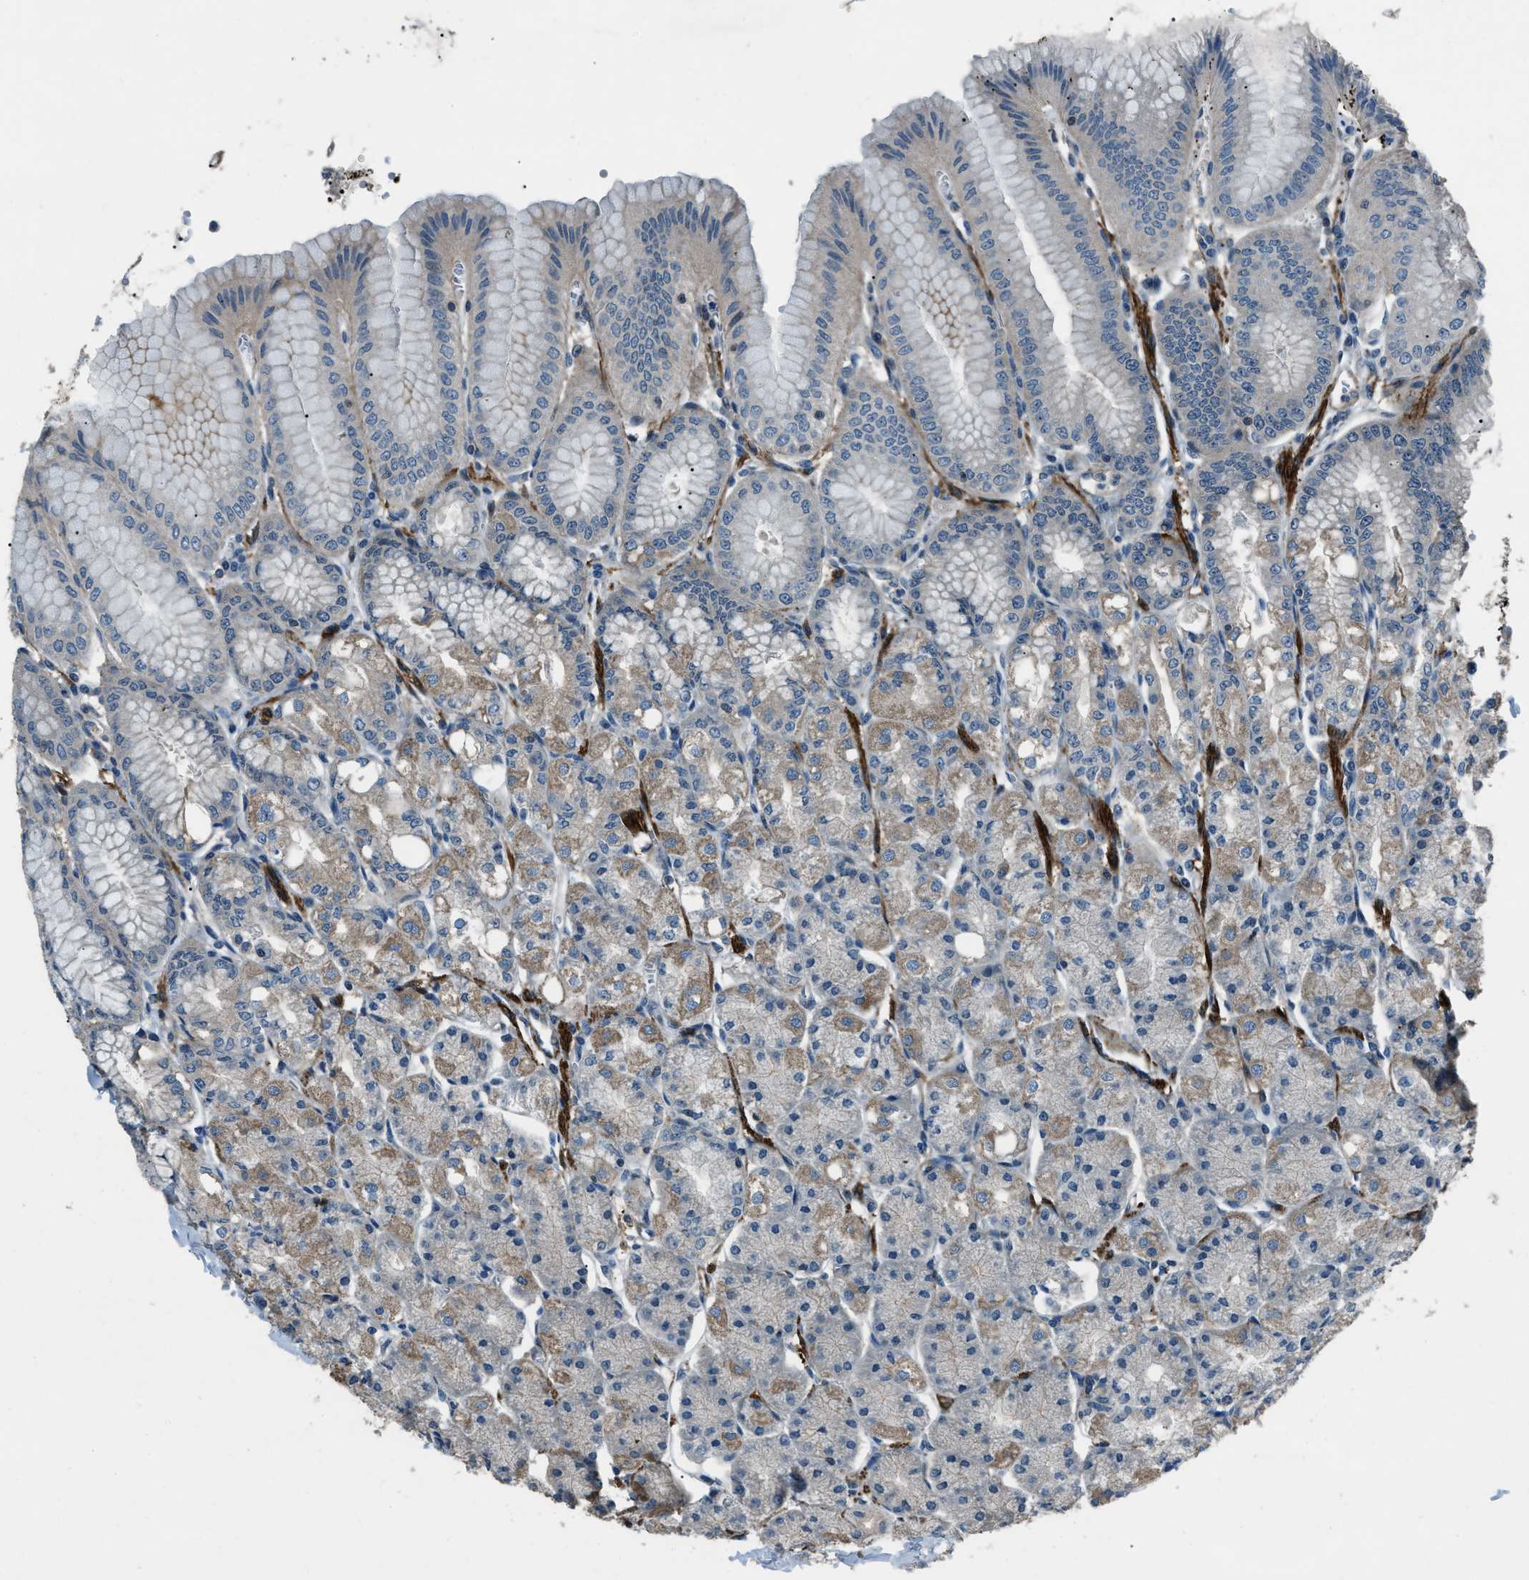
{"staining": {"intensity": "moderate", "quantity": "25%-75%", "location": "cytoplasmic/membranous"}, "tissue": "stomach", "cell_type": "Glandular cells", "image_type": "normal", "snomed": [{"axis": "morphology", "description": "Normal tissue, NOS"}, {"axis": "topography", "description": "Stomach, lower"}], "caption": "This histopathology image shows IHC staining of benign stomach, with medium moderate cytoplasmic/membranous positivity in approximately 25%-75% of glandular cells.", "gene": "NUDCD3", "patient": {"sex": "male", "age": 71}}